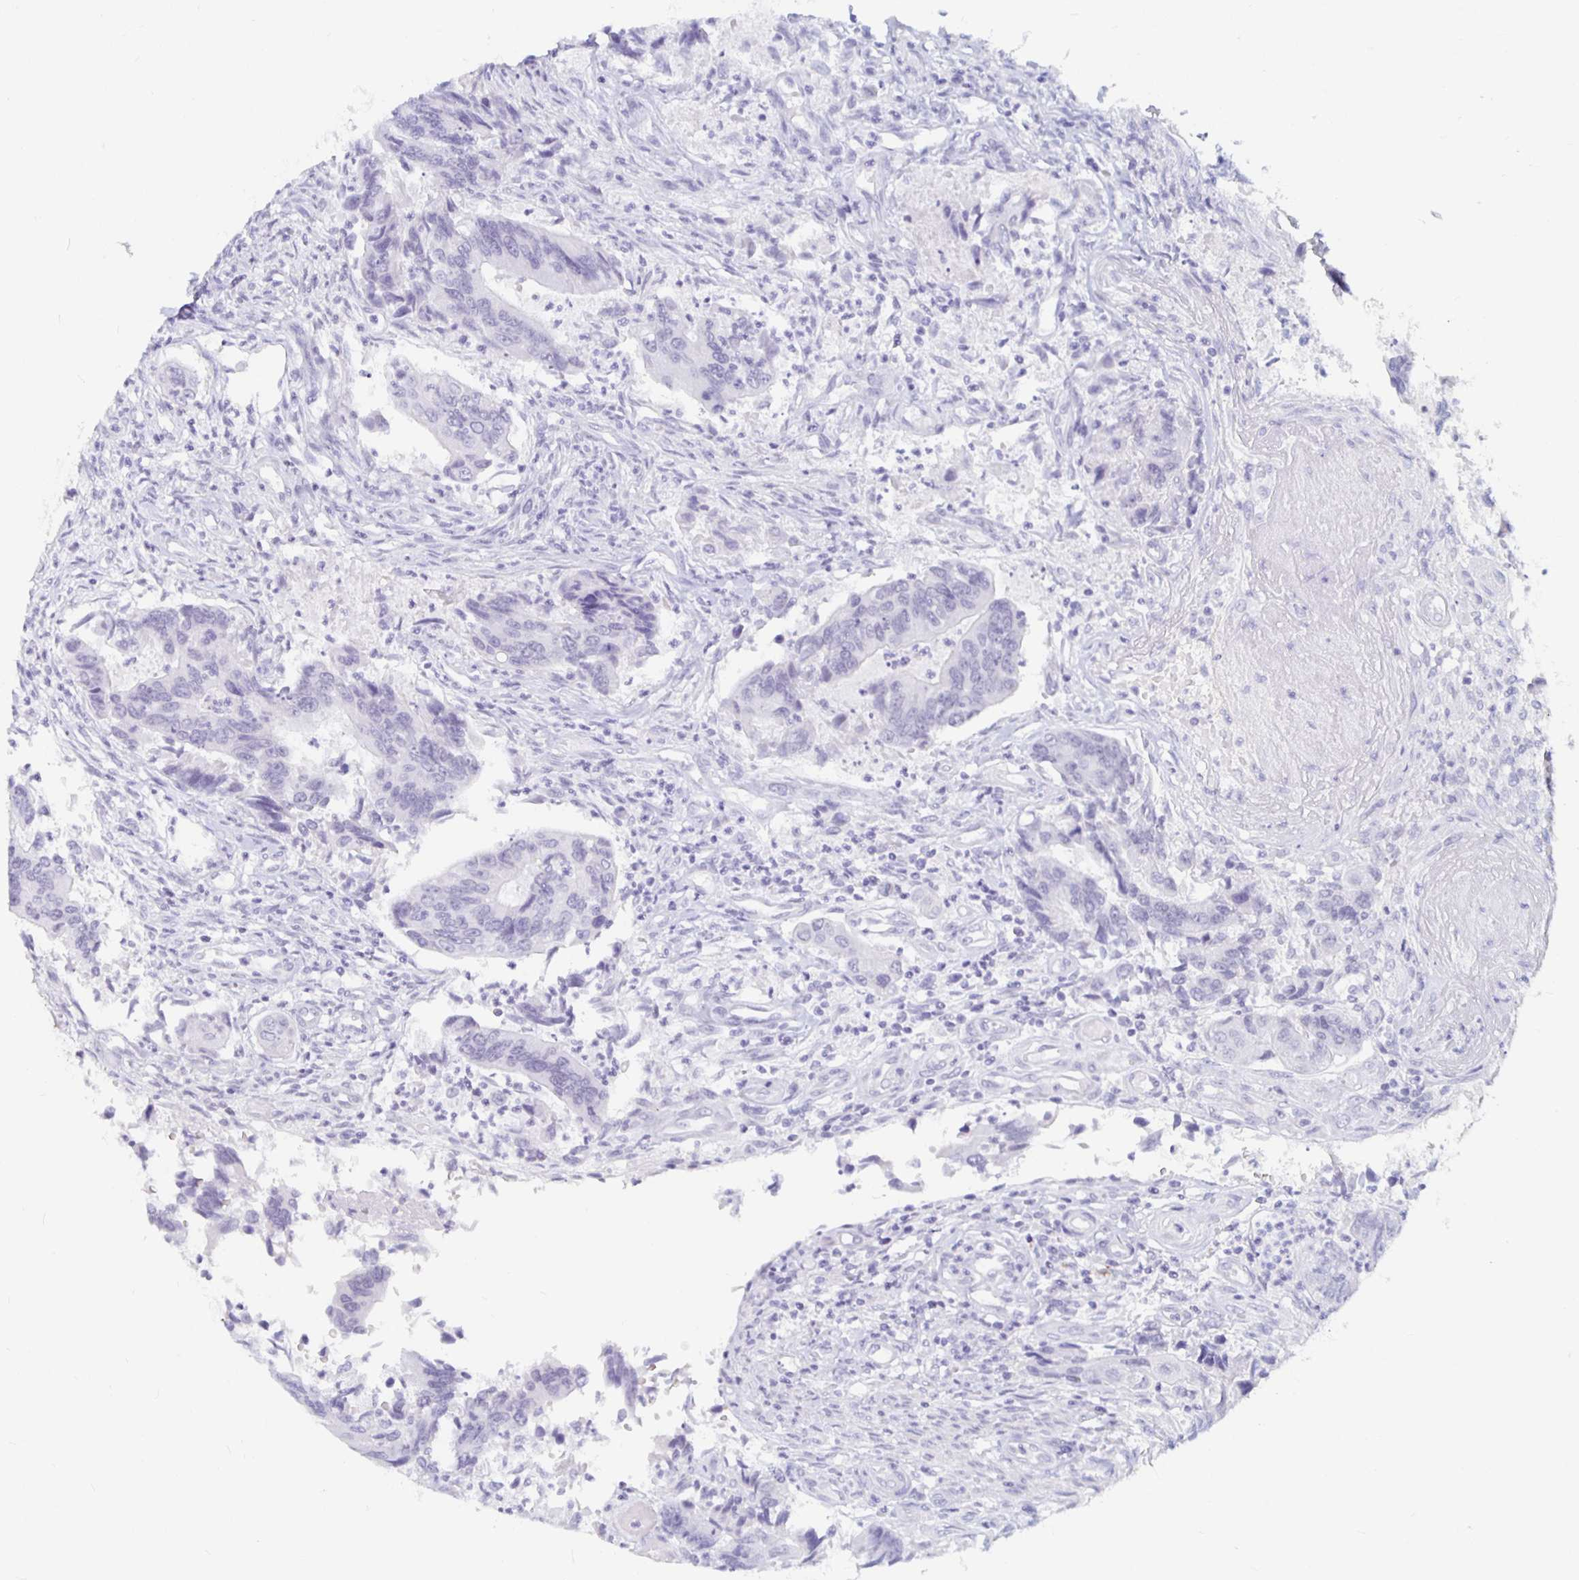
{"staining": {"intensity": "negative", "quantity": "none", "location": "none"}, "tissue": "colorectal cancer", "cell_type": "Tumor cells", "image_type": "cancer", "snomed": [{"axis": "morphology", "description": "Adenocarcinoma, NOS"}, {"axis": "topography", "description": "Colon"}], "caption": "The micrograph demonstrates no significant staining in tumor cells of colorectal adenocarcinoma. (DAB immunohistochemistry (IHC) with hematoxylin counter stain).", "gene": "KCNQ2", "patient": {"sex": "female", "age": 67}}